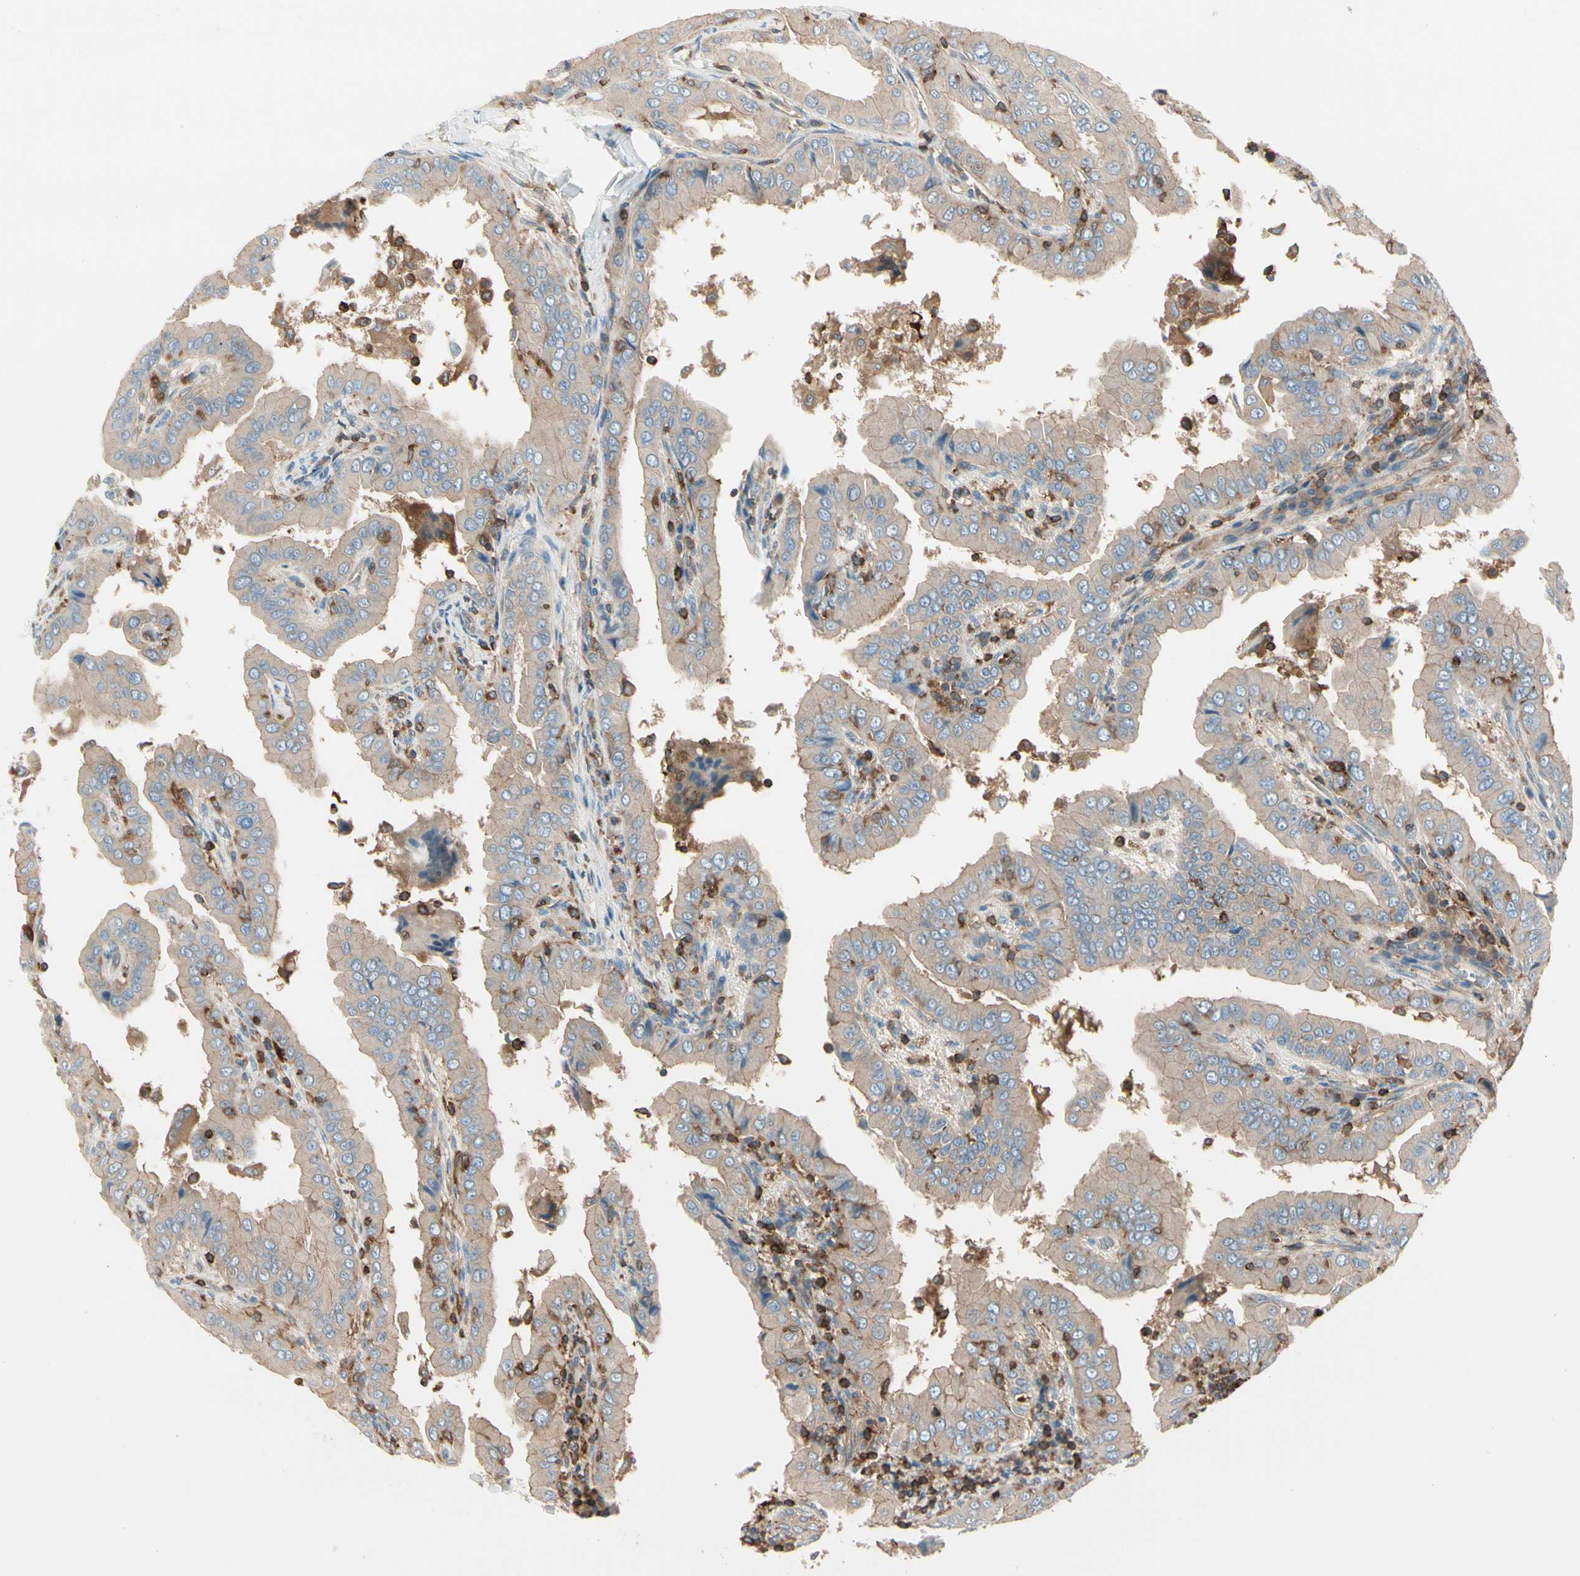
{"staining": {"intensity": "weak", "quantity": ">75%", "location": "cytoplasmic/membranous"}, "tissue": "thyroid cancer", "cell_type": "Tumor cells", "image_type": "cancer", "snomed": [{"axis": "morphology", "description": "Papillary adenocarcinoma, NOS"}, {"axis": "topography", "description": "Thyroid gland"}], "caption": "DAB (3,3'-diaminobenzidine) immunohistochemical staining of human thyroid cancer displays weak cytoplasmic/membranous protein expression in approximately >75% of tumor cells.", "gene": "CAPZA2", "patient": {"sex": "male", "age": 33}}